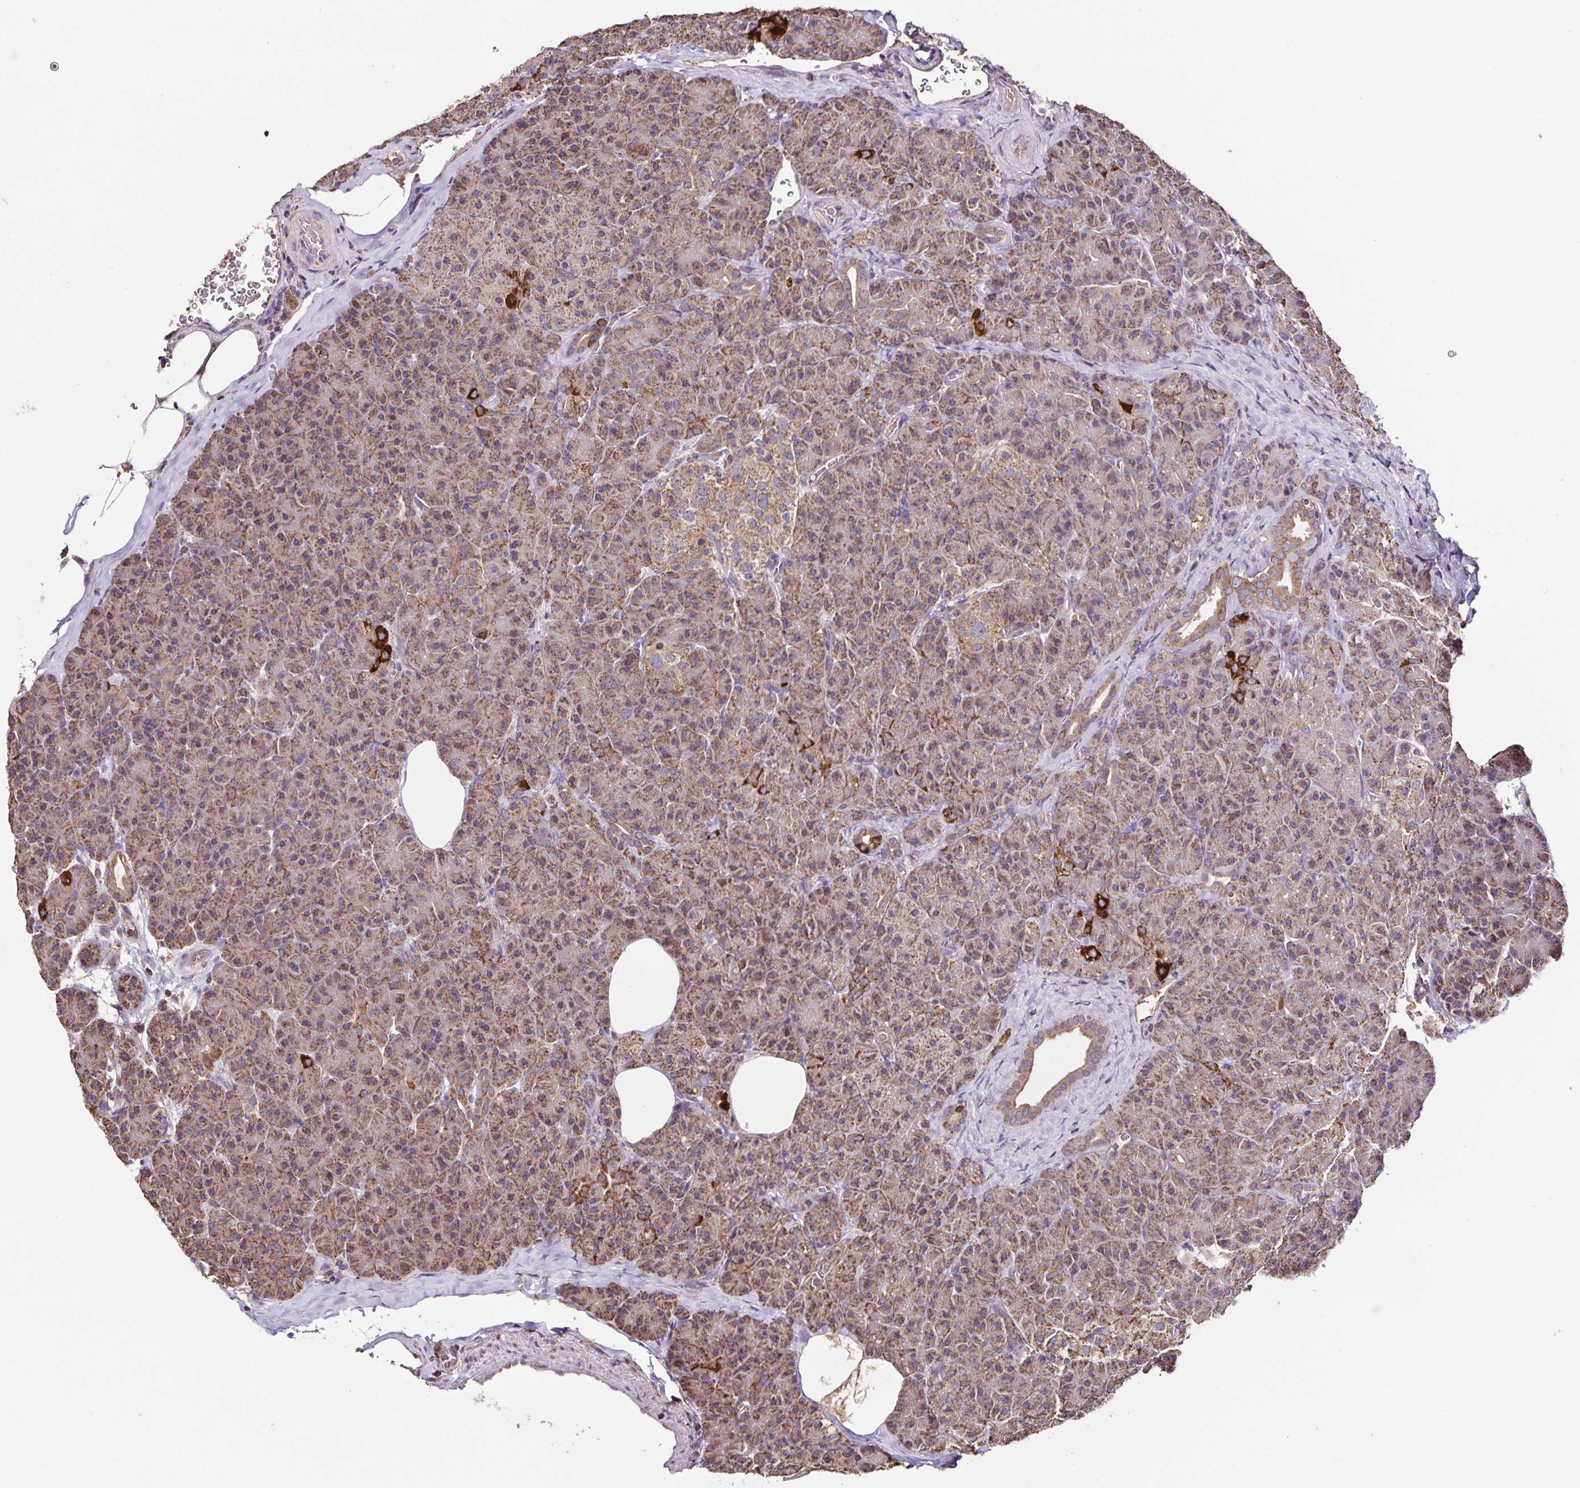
{"staining": {"intensity": "moderate", "quantity": ">75%", "location": "cytoplasmic/membranous"}, "tissue": "pancreas", "cell_type": "Exocrine glandular cells", "image_type": "normal", "snomed": [{"axis": "morphology", "description": "Normal tissue, NOS"}, {"axis": "topography", "description": "Pancreas"}], "caption": "IHC image of normal pancreas: human pancreas stained using immunohistochemistry shows medium levels of moderate protein expression localized specifically in the cytoplasmic/membranous of exocrine glandular cells, appearing as a cytoplasmic/membranous brown color.", "gene": "MAN1A1", "patient": {"sex": "male", "age": 57}}